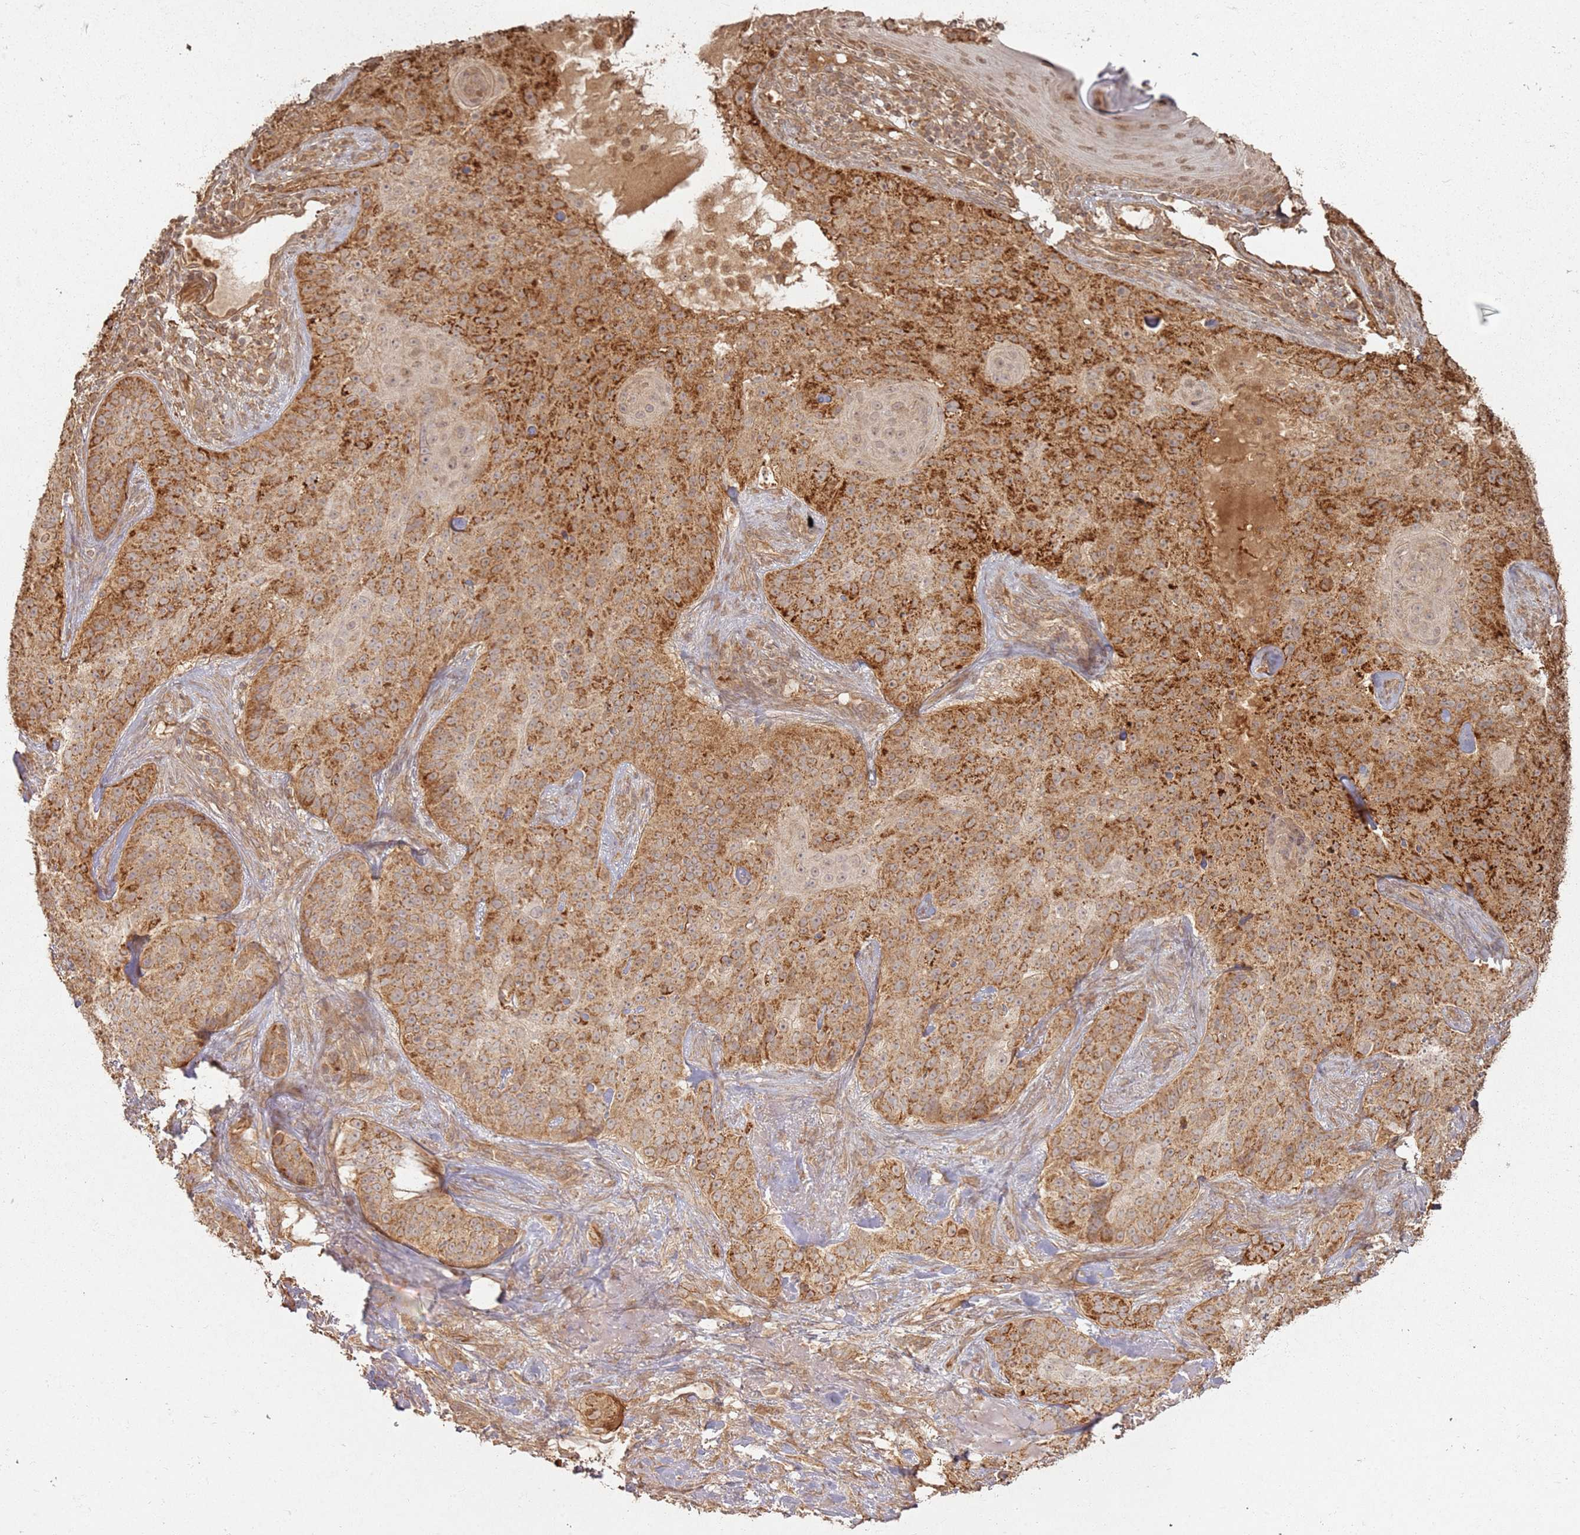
{"staining": {"intensity": "strong", "quantity": "25%-75%", "location": "cytoplasmic/membranous"}, "tissue": "skin cancer", "cell_type": "Tumor cells", "image_type": "cancer", "snomed": [{"axis": "morphology", "description": "Basal cell carcinoma"}, {"axis": "topography", "description": "Skin"}], "caption": "High-power microscopy captured an IHC image of basal cell carcinoma (skin), revealing strong cytoplasmic/membranous expression in approximately 25%-75% of tumor cells.", "gene": "ZNF776", "patient": {"sex": "female", "age": 92}}